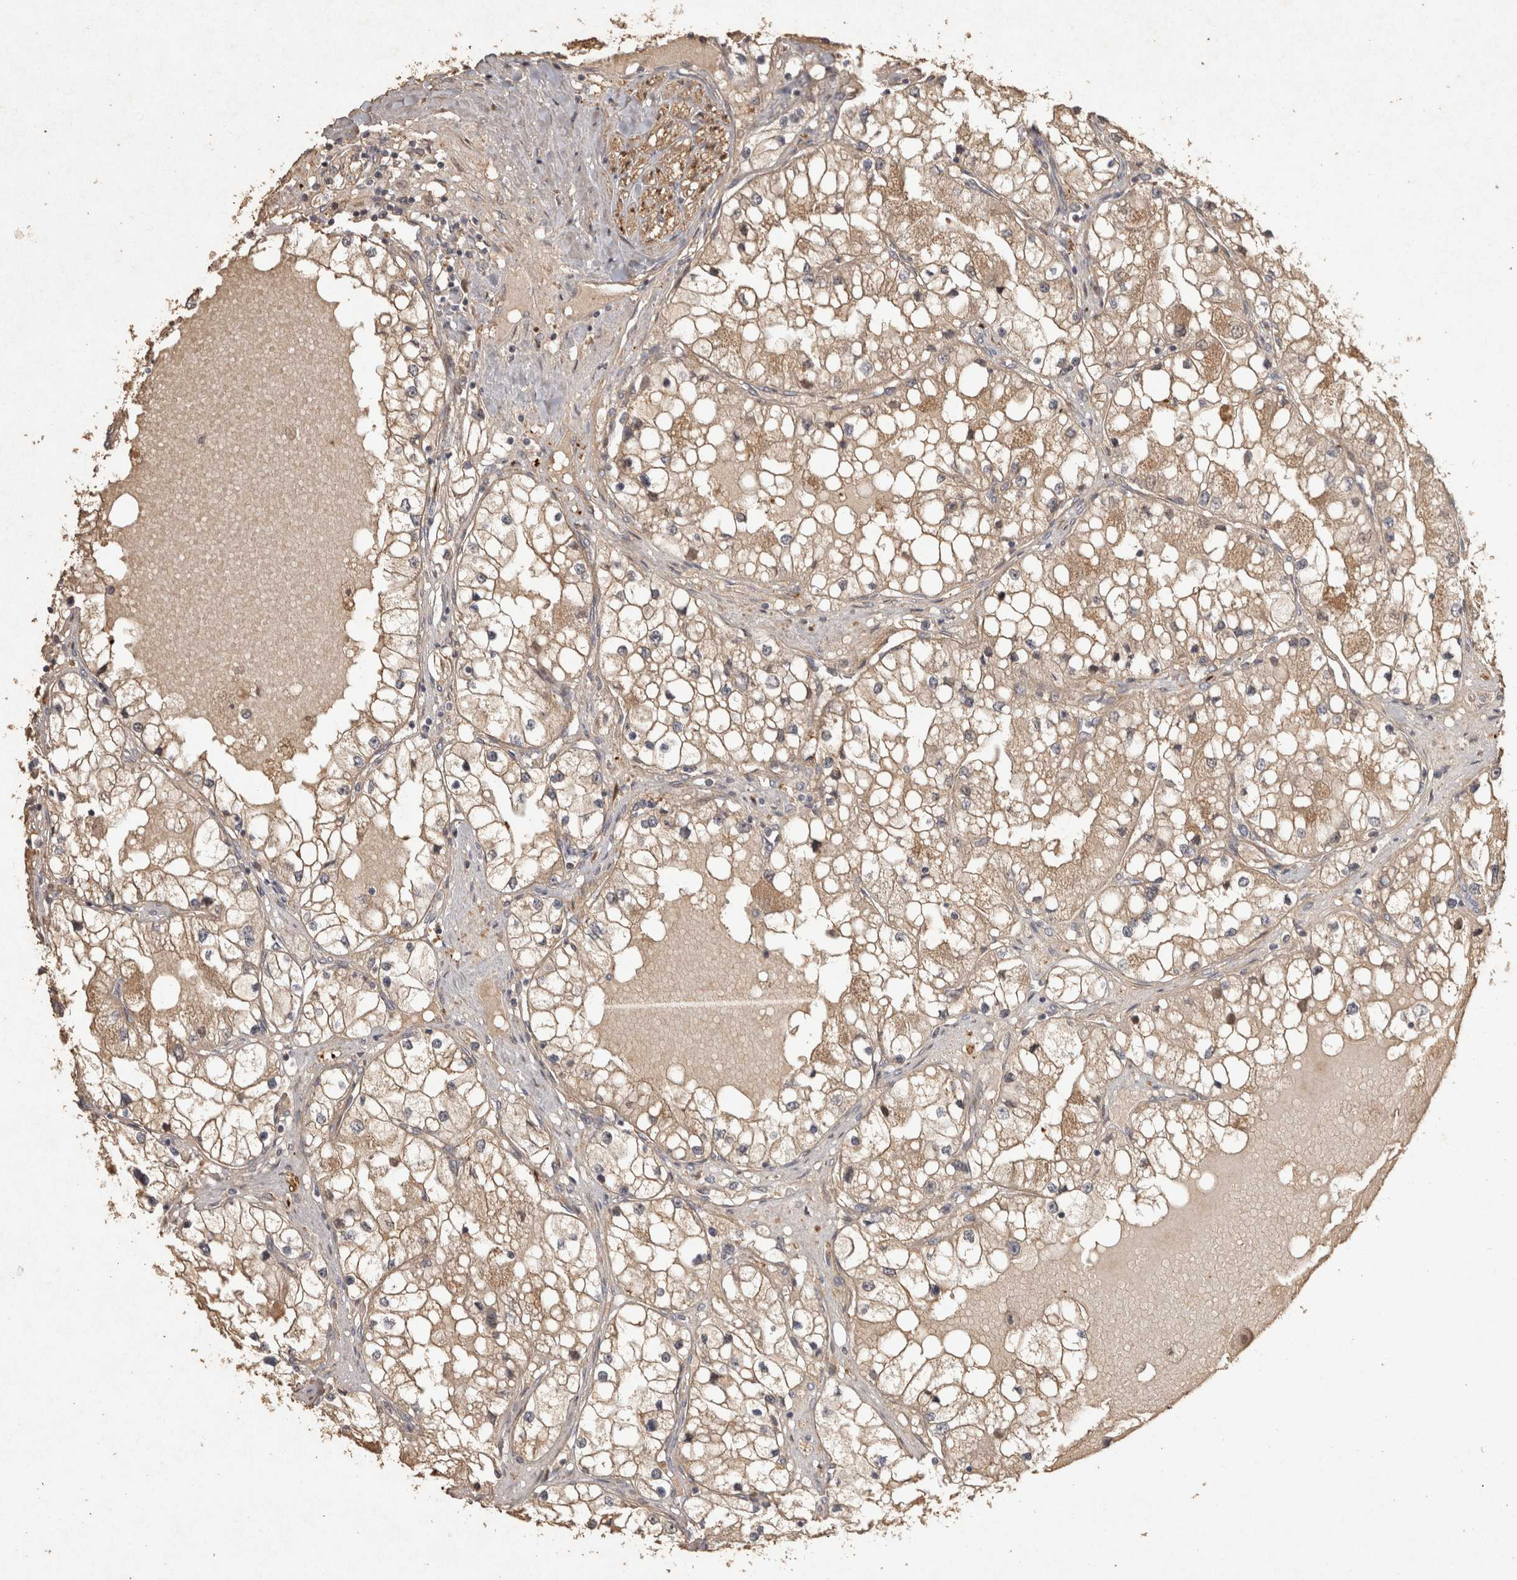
{"staining": {"intensity": "moderate", "quantity": ">75%", "location": "cytoplasmic/membranous"}, "tissue": "renal cancer", "cell_type": "Tumor cells", "image_type": "cancer", "snomed": [{"axis": "morphology", "description": "Adenocarcinoma, NOS"}, {"axis": "topography", "description": "Kidney"}], "caption": "A brown stain shows moderate cytoplasmic/membranous staining of a protein in human renal adenocarcinoma tumor cells. (DAB (3,3'-diaminobenzidine) IHC with brightfield microscopy, high magnification).", "gene": "OSTN", "patient": {"sex": "male", "age": 68}}